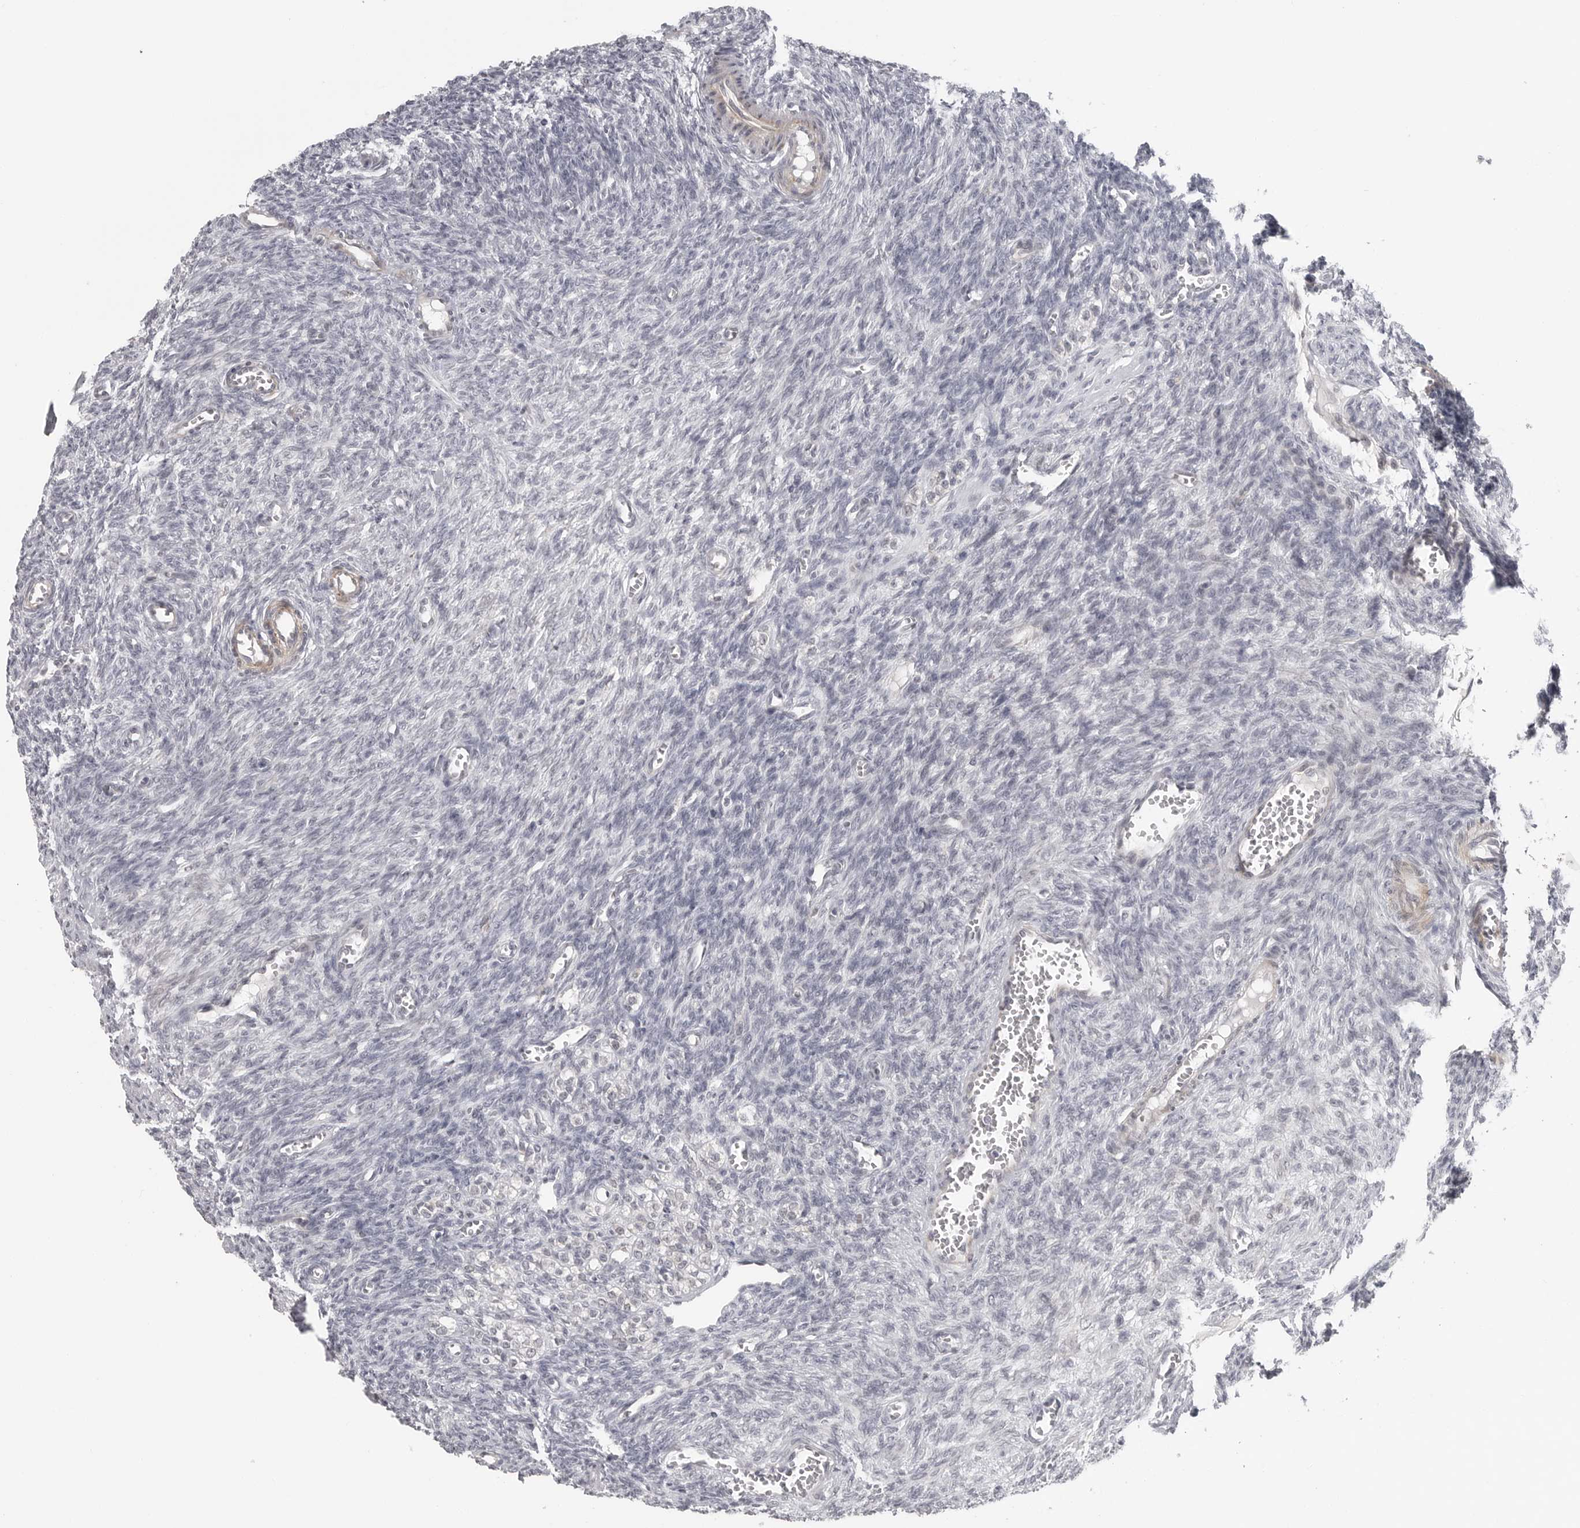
{"staining": {"intensity": "negative", "quantity": "none", "location": "none"}, "tissue": "ovary", "cell_type": "Ovarian stroma cells", "image_type": "normal", "snomed": [{"axis": "morphology", "description": "Normal tissue, NOS"}, {"axis": "topography", "description": "Ovary"}], "caption": "Immunohistochemistry (IHC) histopathology image of unremarkable ovary: human ovary stained with DAB exhibits no significant protein expression in ovarian stroma cells.", "gene": "TUT4", "patient": {"sex": "female", "age": 27}}